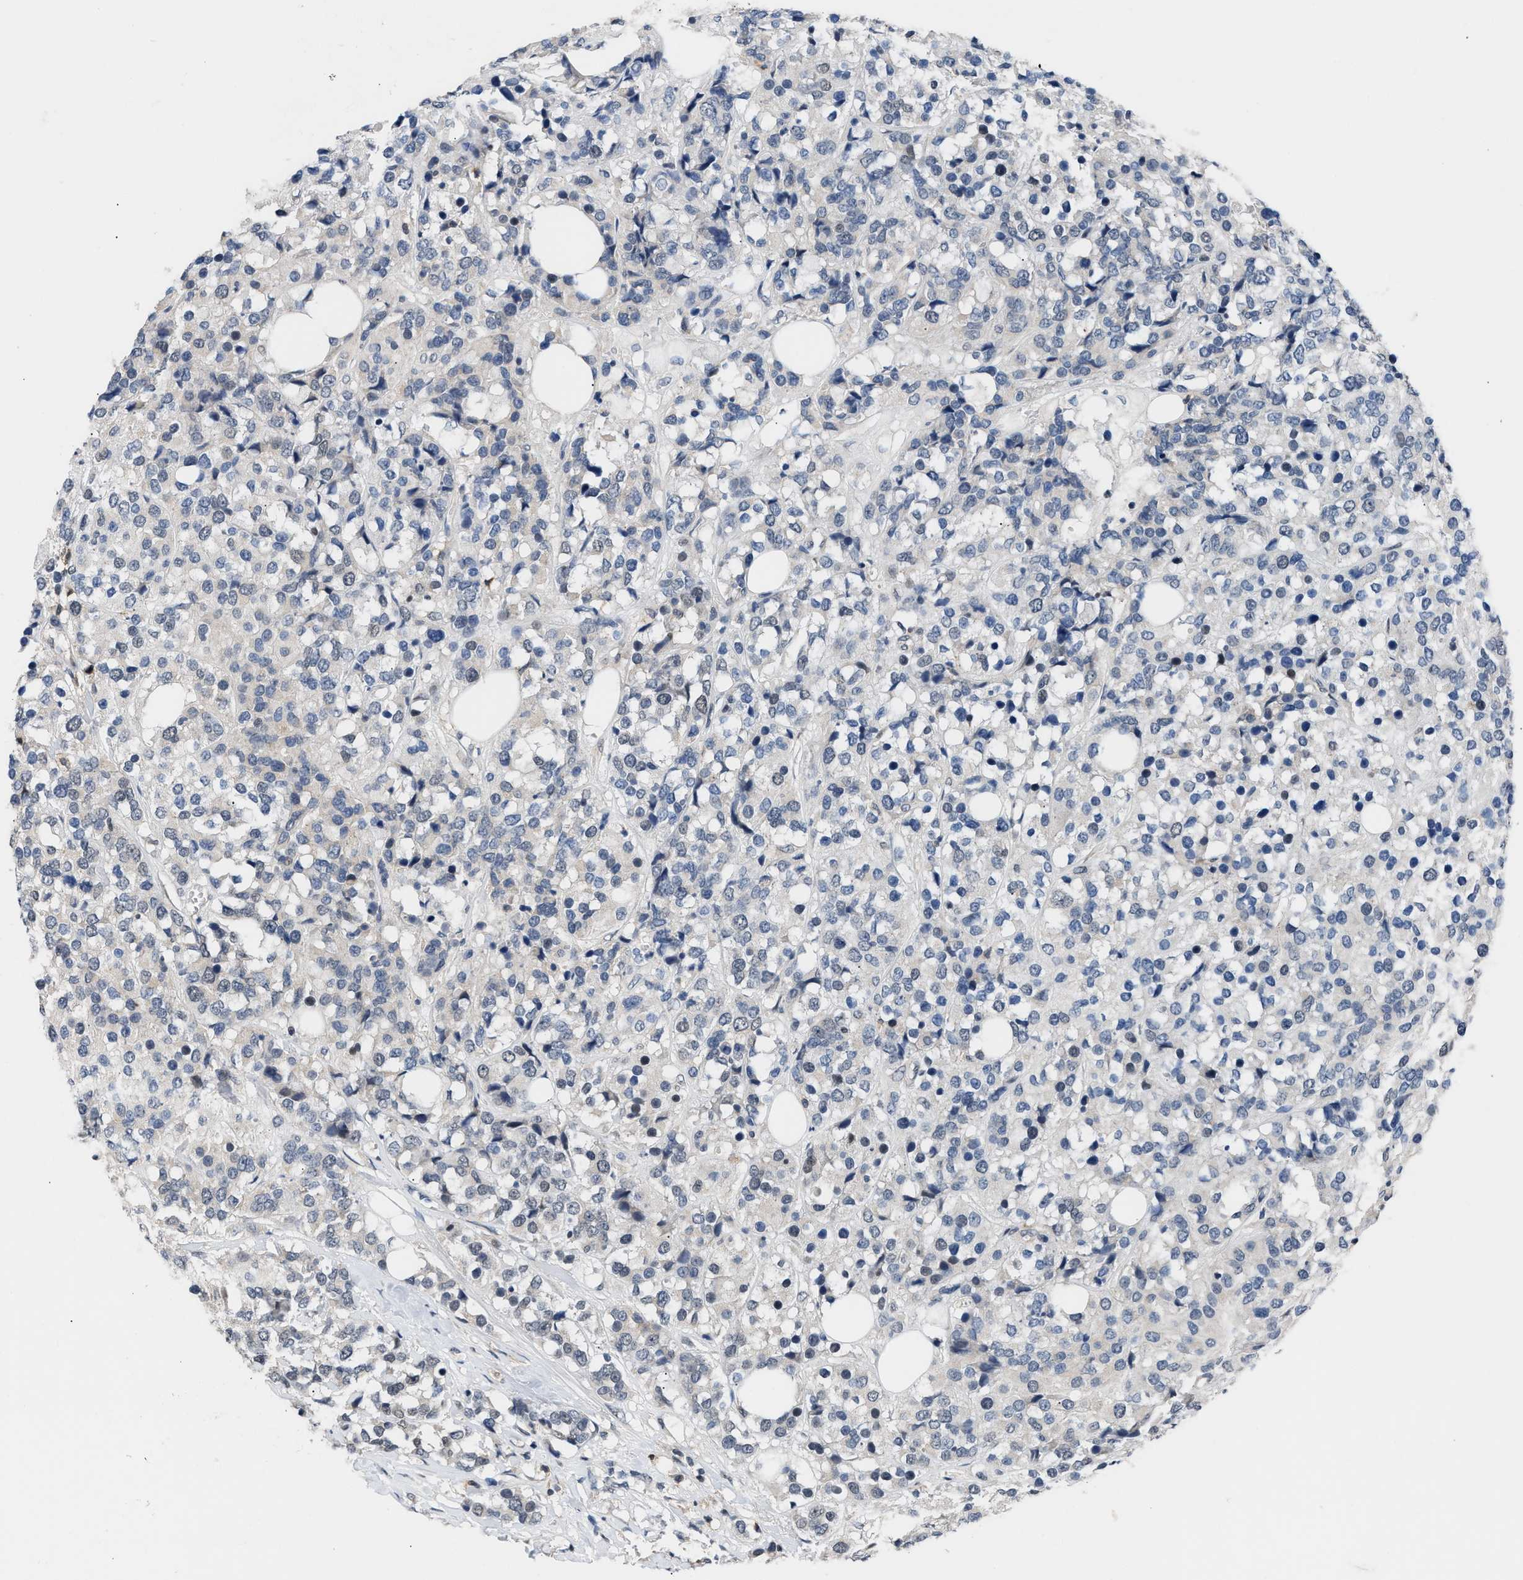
{"staining": {"intensity": "negative", "quantity": "none", "location": "none"}, "tissue": "breast cancer", "cell_type": "Tumor cells", "image_type": "cancer", "snomed": [{"axis": "morphology", "description": "Lobular carcinoma"}, {"axis": "topography", "description": "Breast"}], "caption": "High power microscopy micrograph of an immunohistochemistry (IHC) image of breast cancer, revealing no significant staining in tumor cells.", "gene": "TXNRD3", "patient": {"sex": "female", "age": 59}}